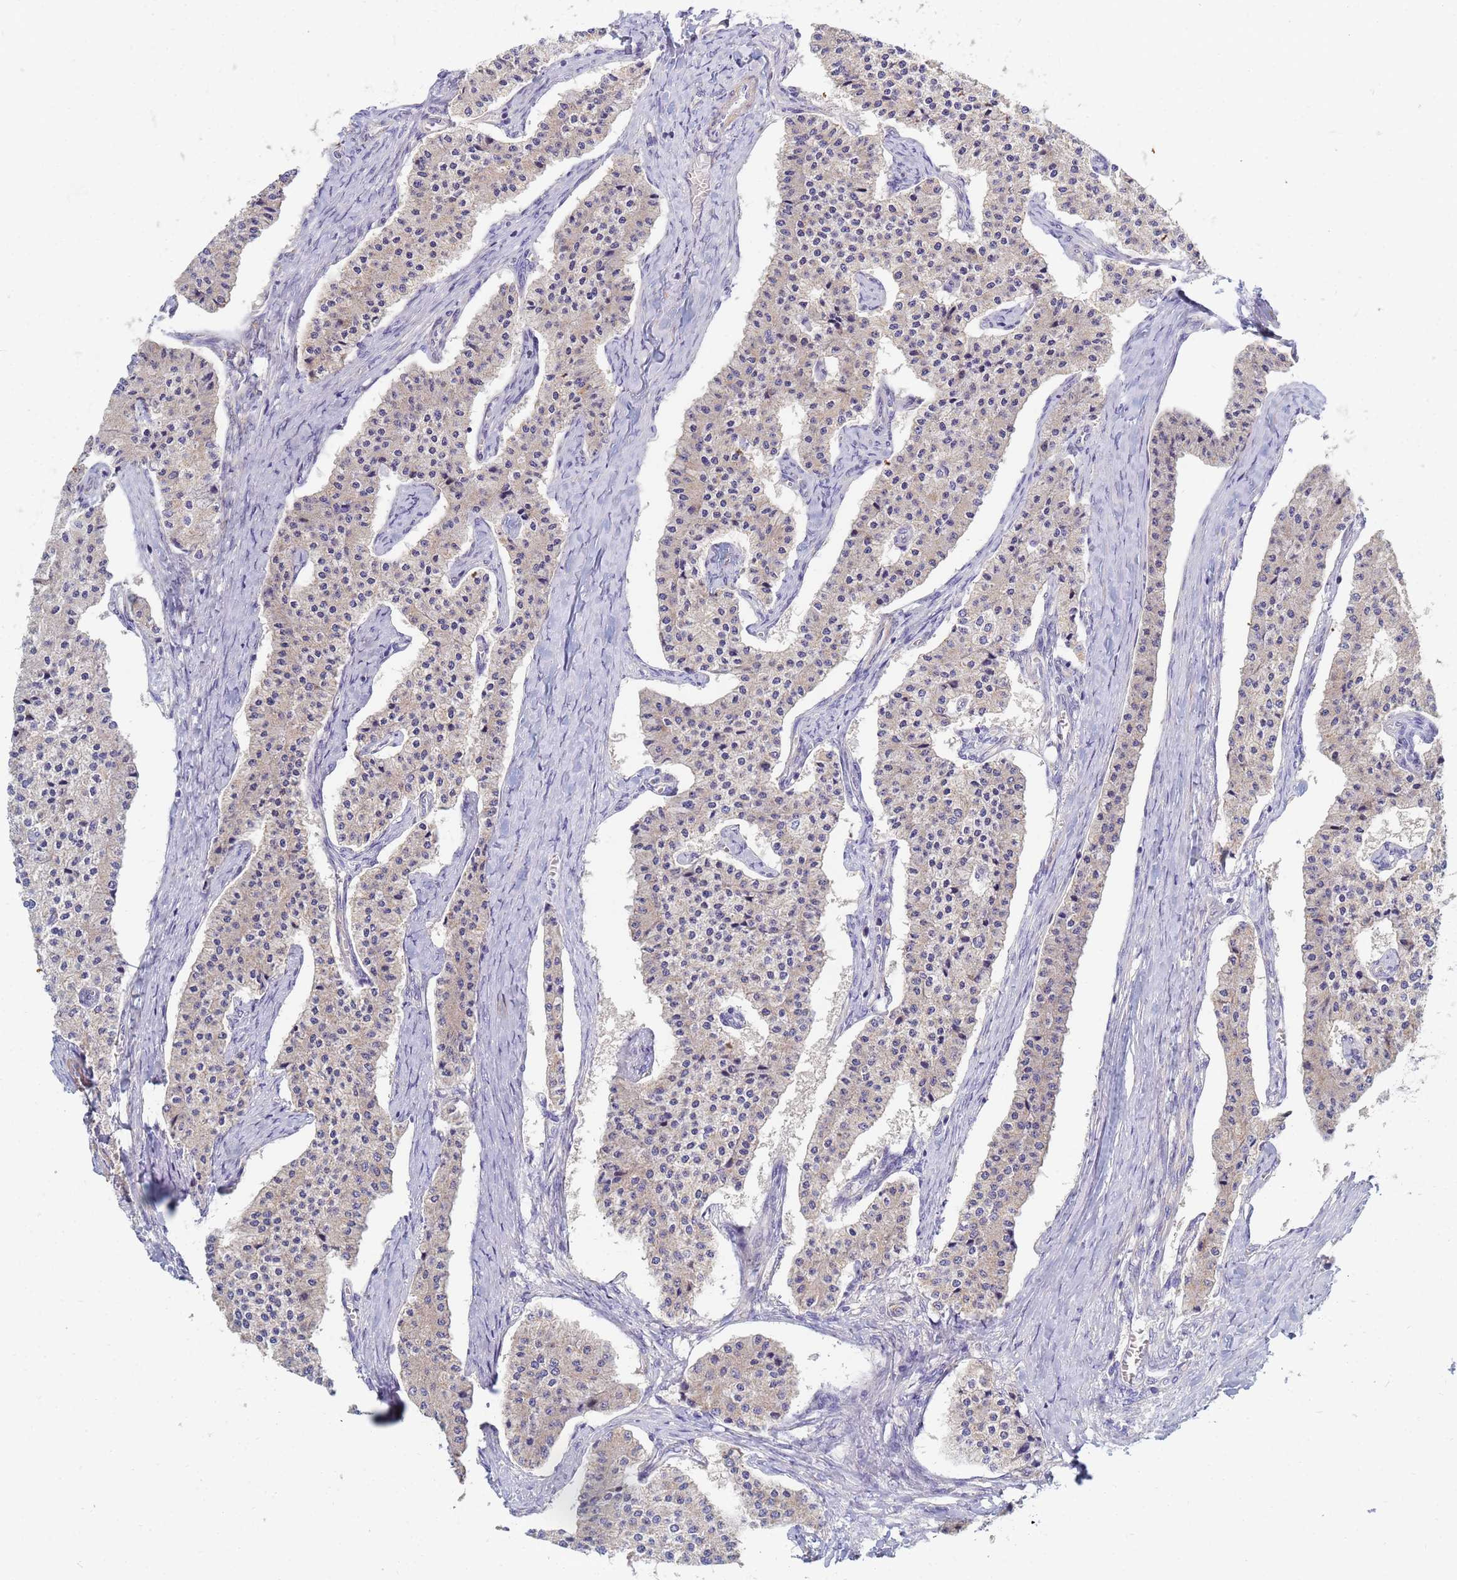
{"staining": {"intensity": "negative", "quantity": "none", "location": "none"}, "tissue": "carcinoid", "cell_type": "Tumor cells", "image_type": "cancer", "snomed": [{"axis": "morphology", "description": "Carcinoid, malignant, NOS"}, {"axis": "topography", "description": "Colon"}], "caption": "Immunohistochemical staining of human carcinoid demonstrates no significant expression in tumor cells.", "gene": "SDR39U1", "patient": {"sex": "female", "age": 52}}